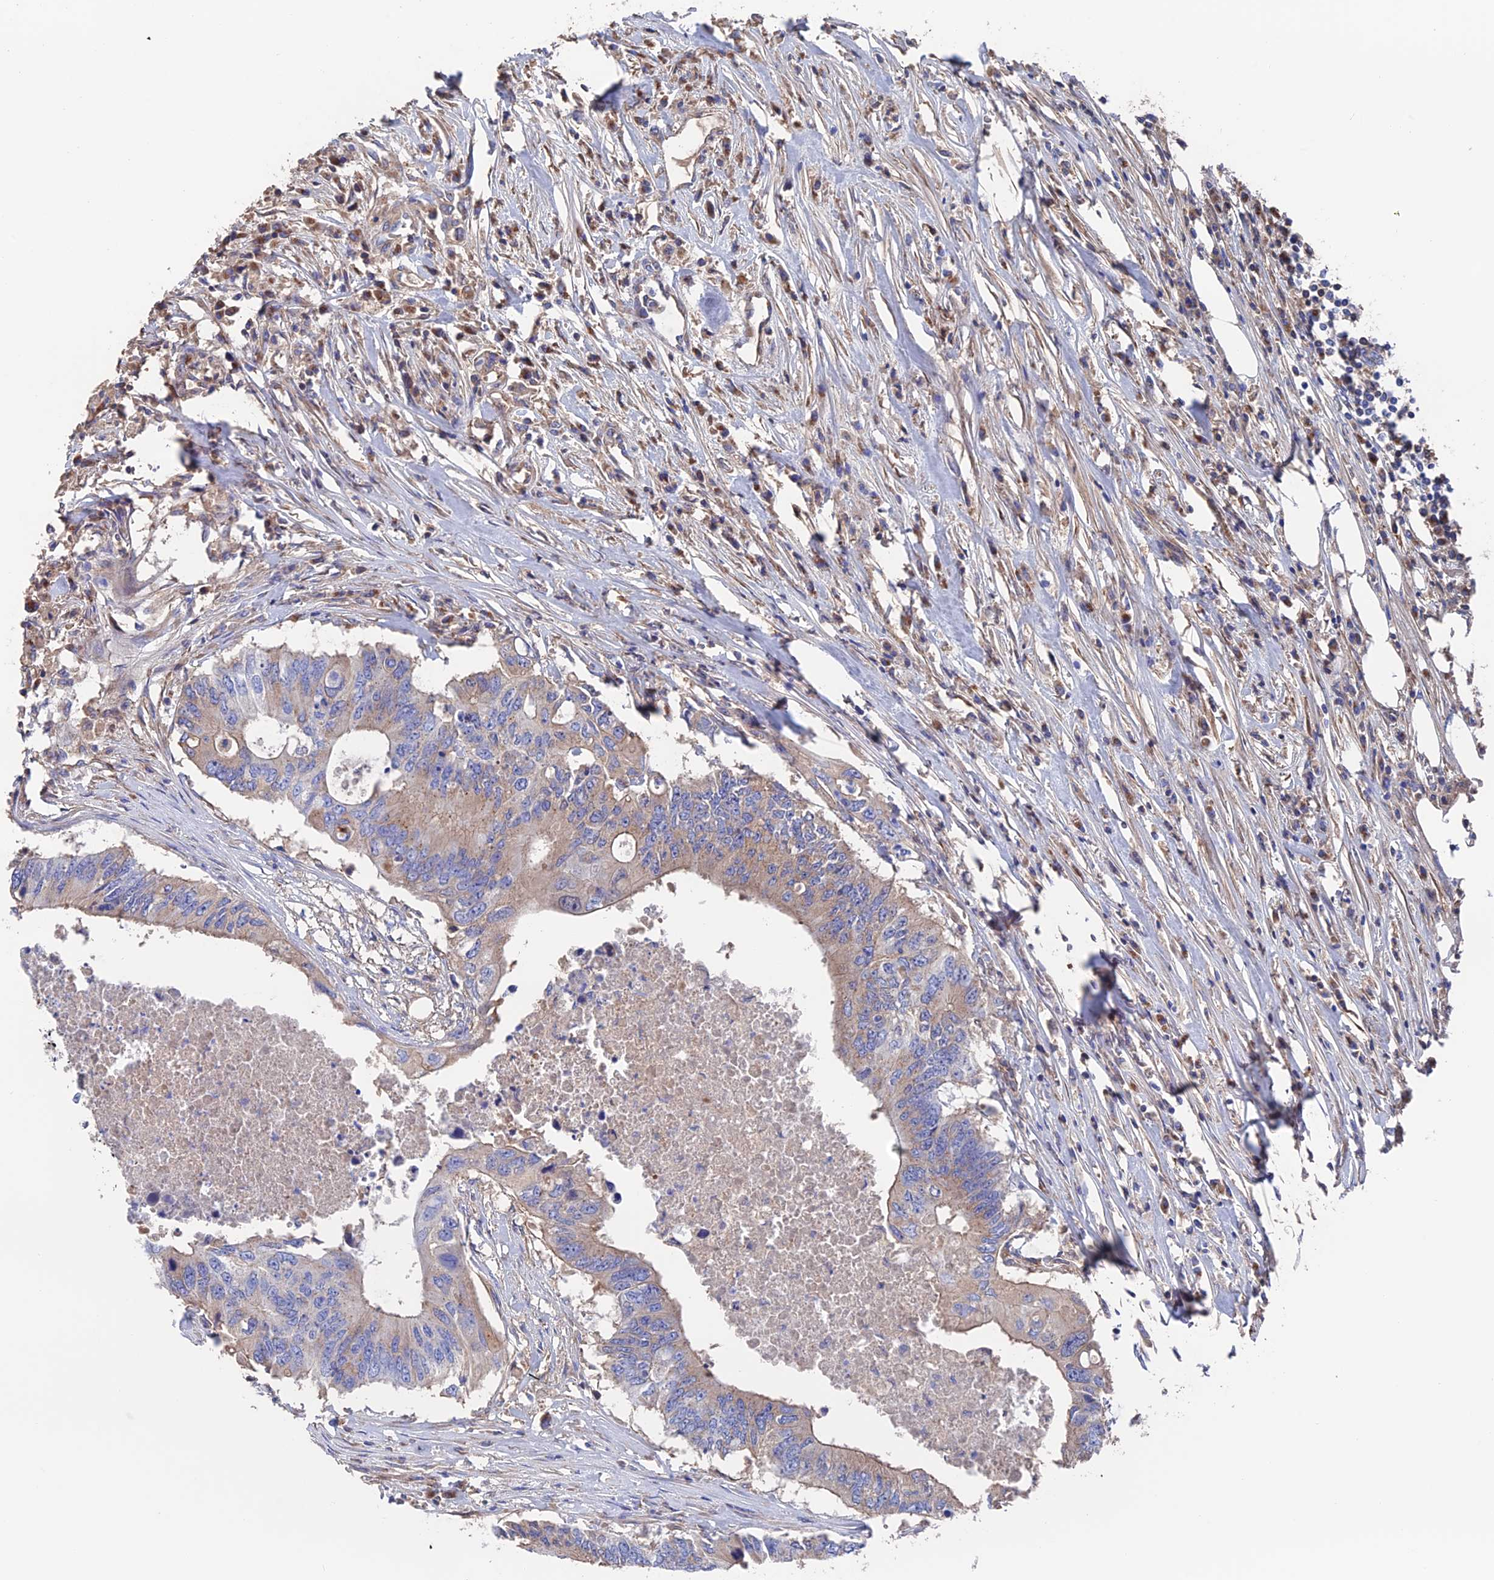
{"staining": {"intensity": "weak", "quantity": "25%-75%", "location": "cytoplasmic/membranous"}, "tissue": "colorectal cancer", "cell_type": "Tumor cells", "image_type": "cancer", "snomed": [{"axis": "morphology", "description": "Adenocarcinoma, NOS"}, {"axis": "topography", "description": "Colon"}], "caption": "Immunohistochemistry micrograph of neoplastic tissue: colorectal adenocarcinoma stained using immunohistochemistry (IHC) shows low levels of weak protein expression localized specifically in the cytoplasmic/membranous of tumor cells, appearing as a cytoplasmic/membranous brown color.", "gene": "HPF1", "patient": {"sex": "male", "age": 71}}